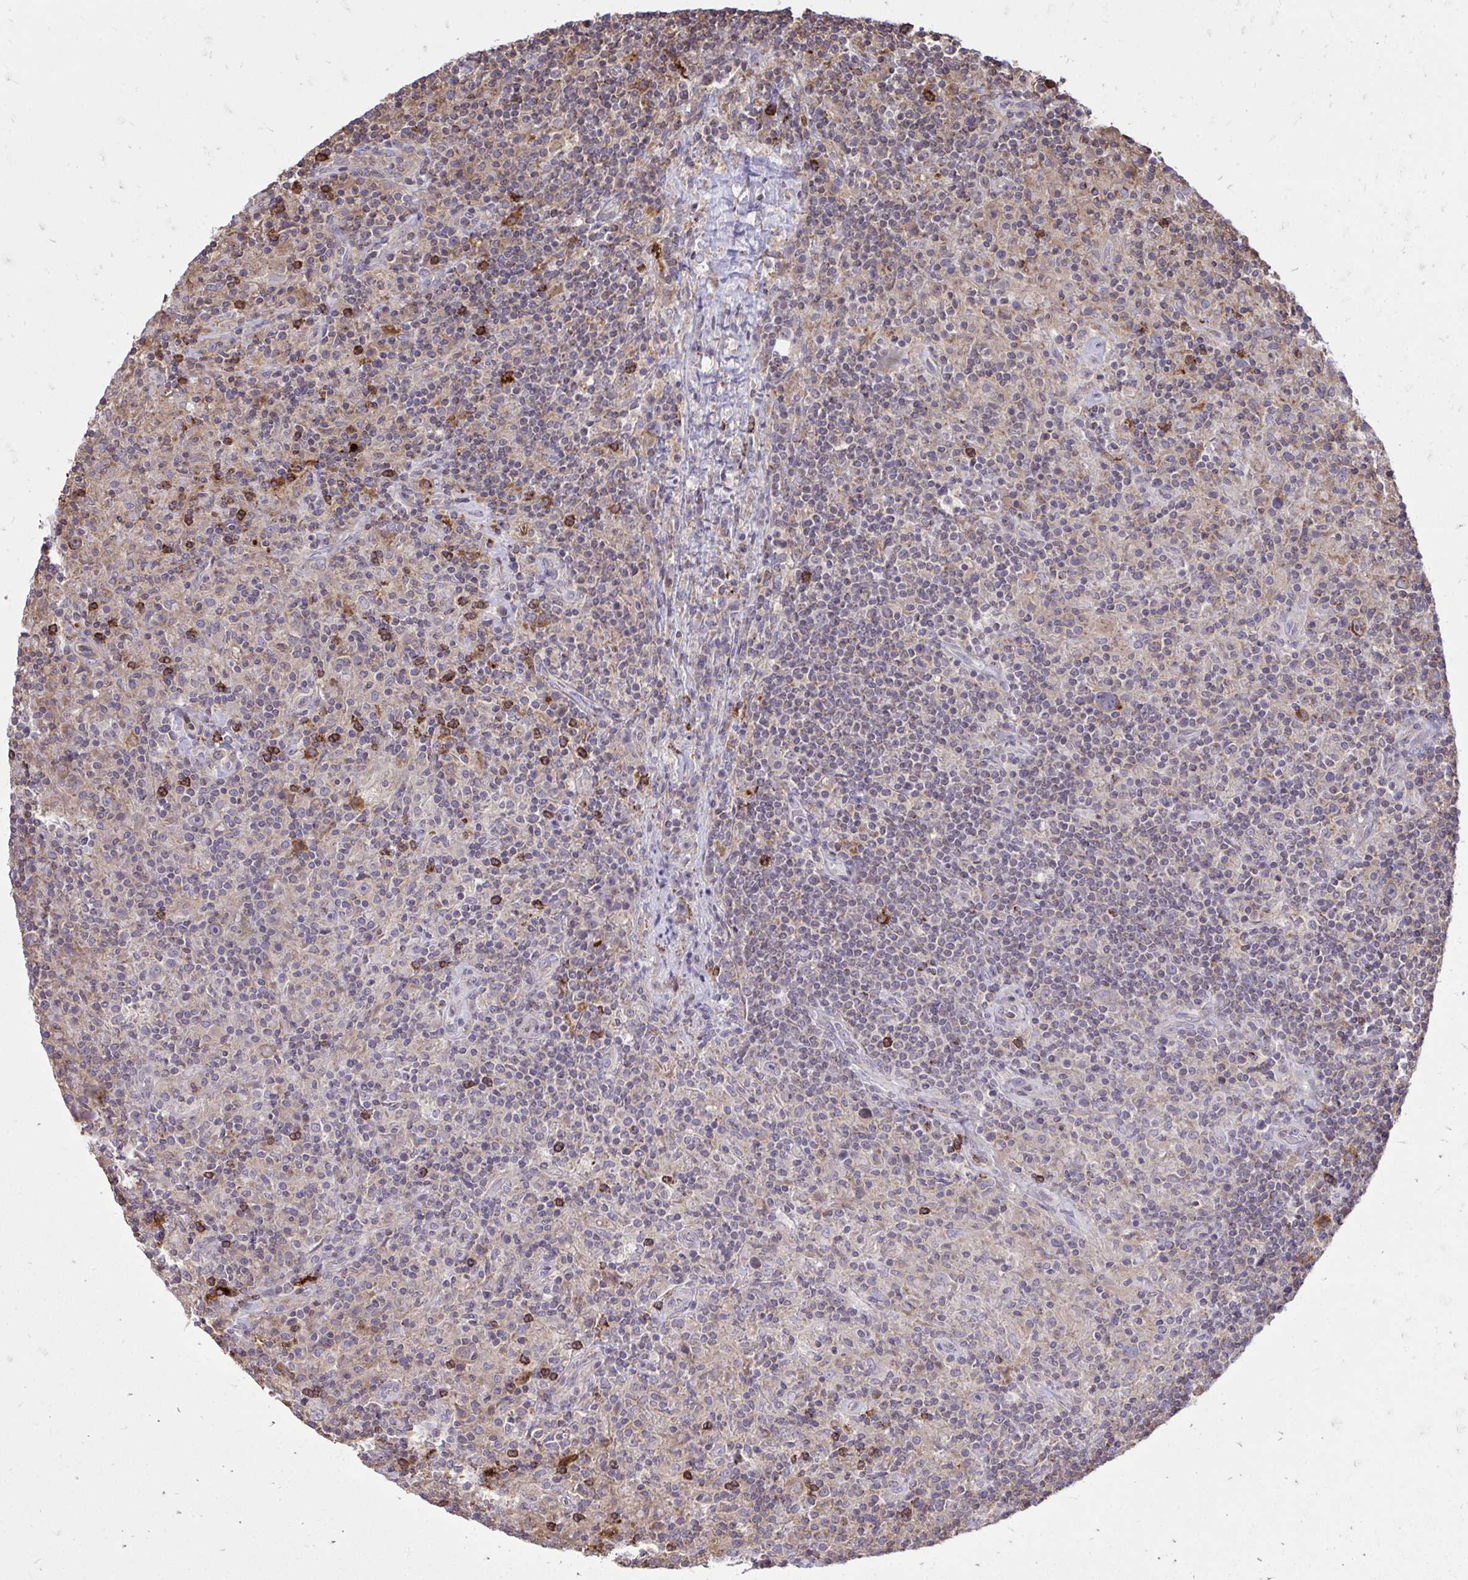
{"staining": {"intensity": "moderate", "quantity": "<25%", "location": "cytoplasmic/membranous"}, "tissue": "lymphoma", "cell_type": "Tumor cells", "image_type": "cancer", "snomed": [{"axis": "morphology", "description": "Hodgkin's disease, NOS"}, {"axis": "topography", "description": "Lymph node"}], "caption": "Lymphoma was stained to show a protein in brown. There is low levels of moderate cytoplasmic/membranous staining in about <25% of tumor cells.", "gene": "SLC7A5", "patient": {"sex": "male", "age": 70}}